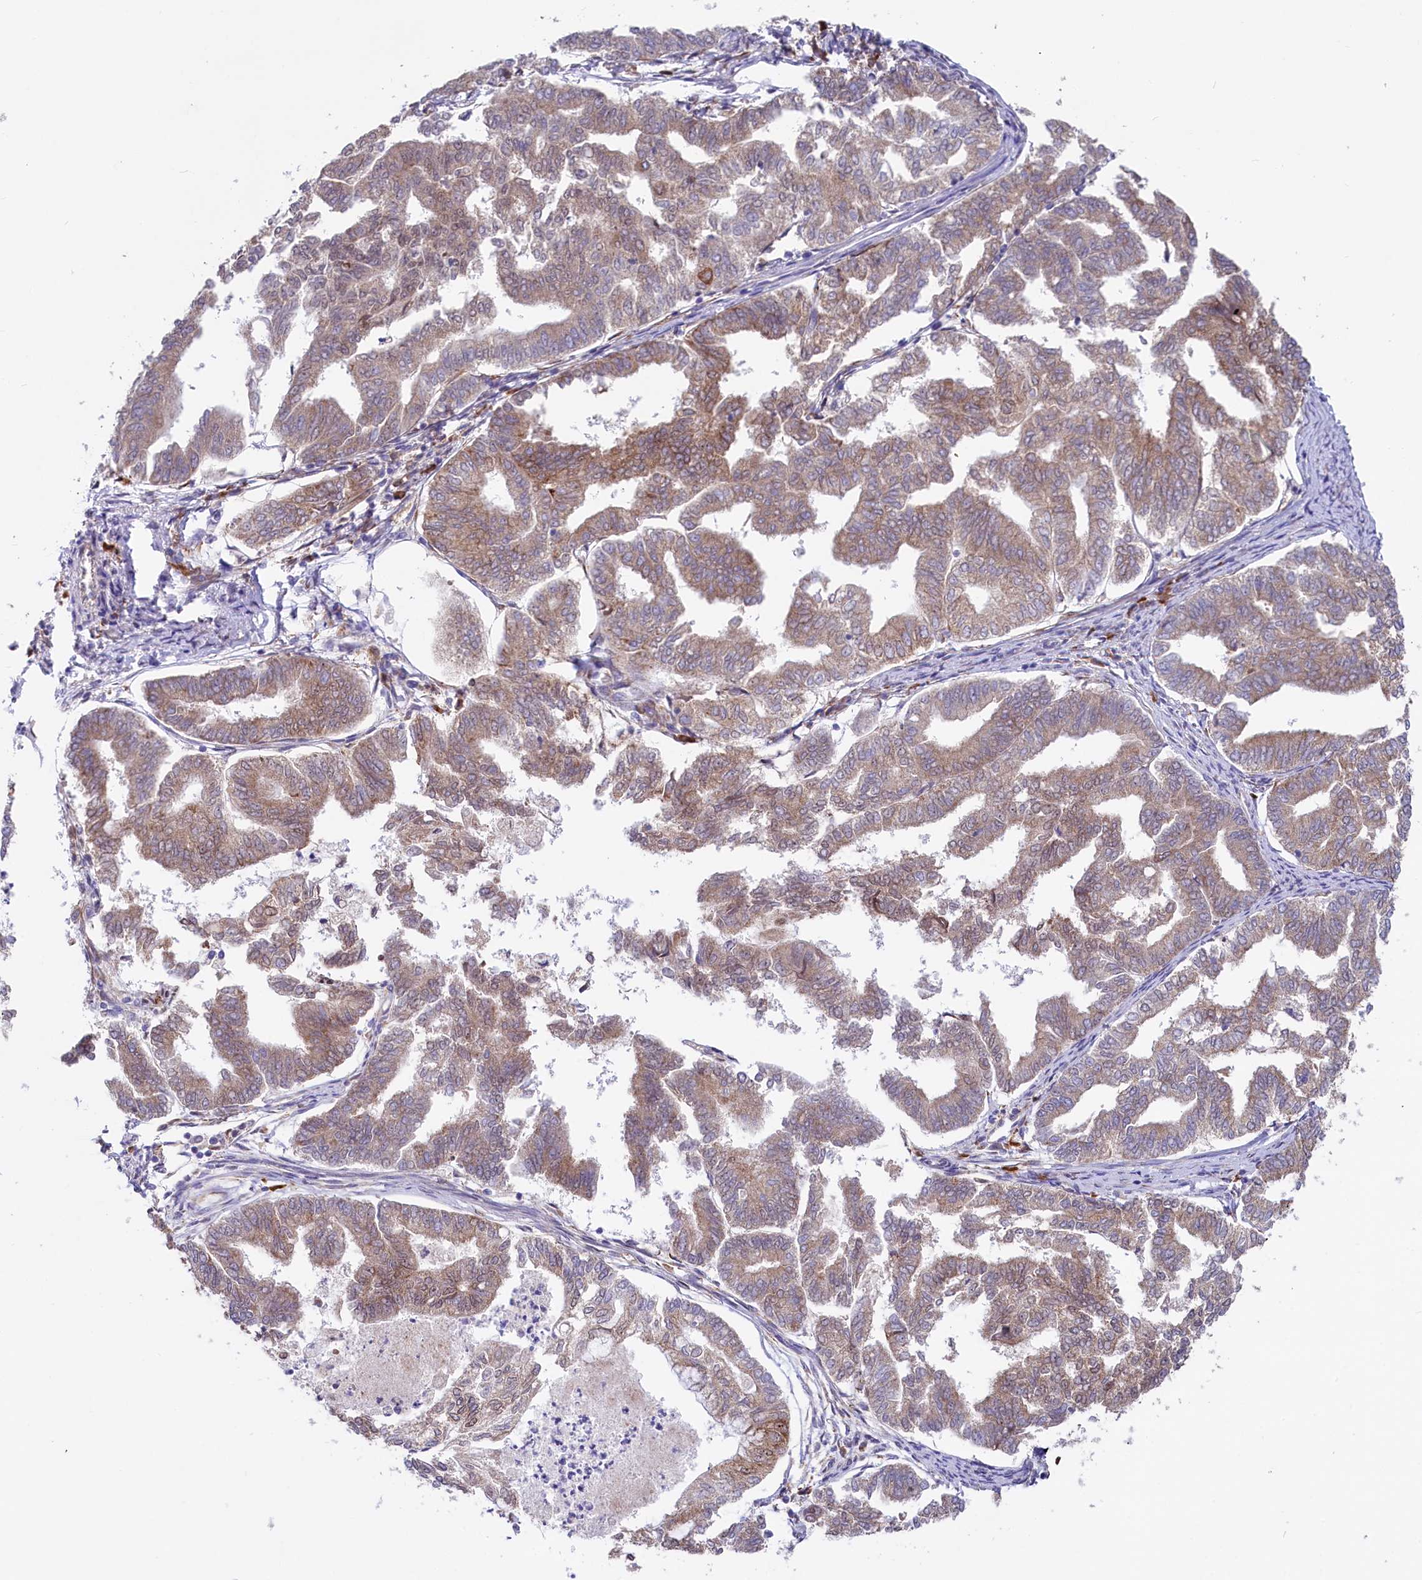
{"staining": {"intensity": "weak", "quantity": ">75%", "location": "cytoplasmic/membranous"}, "tissue": "endometrial cancer", "cell_type": "Tumor cells", "image_type": "cancer", "snomed": [{"axis": "morphology", "description": "Adenocarcinoma, NOS"}, {"axis": "topography", "description": "Endometrium"}], "caption": "Endometrial adenocarcinoma stained with a brown dye demonstrates weak cytoplasmic/membranous positive staining in about >75% of tumor cells.", "gene": "CHID1", "patient": {"sex": "female", "age": 79}}